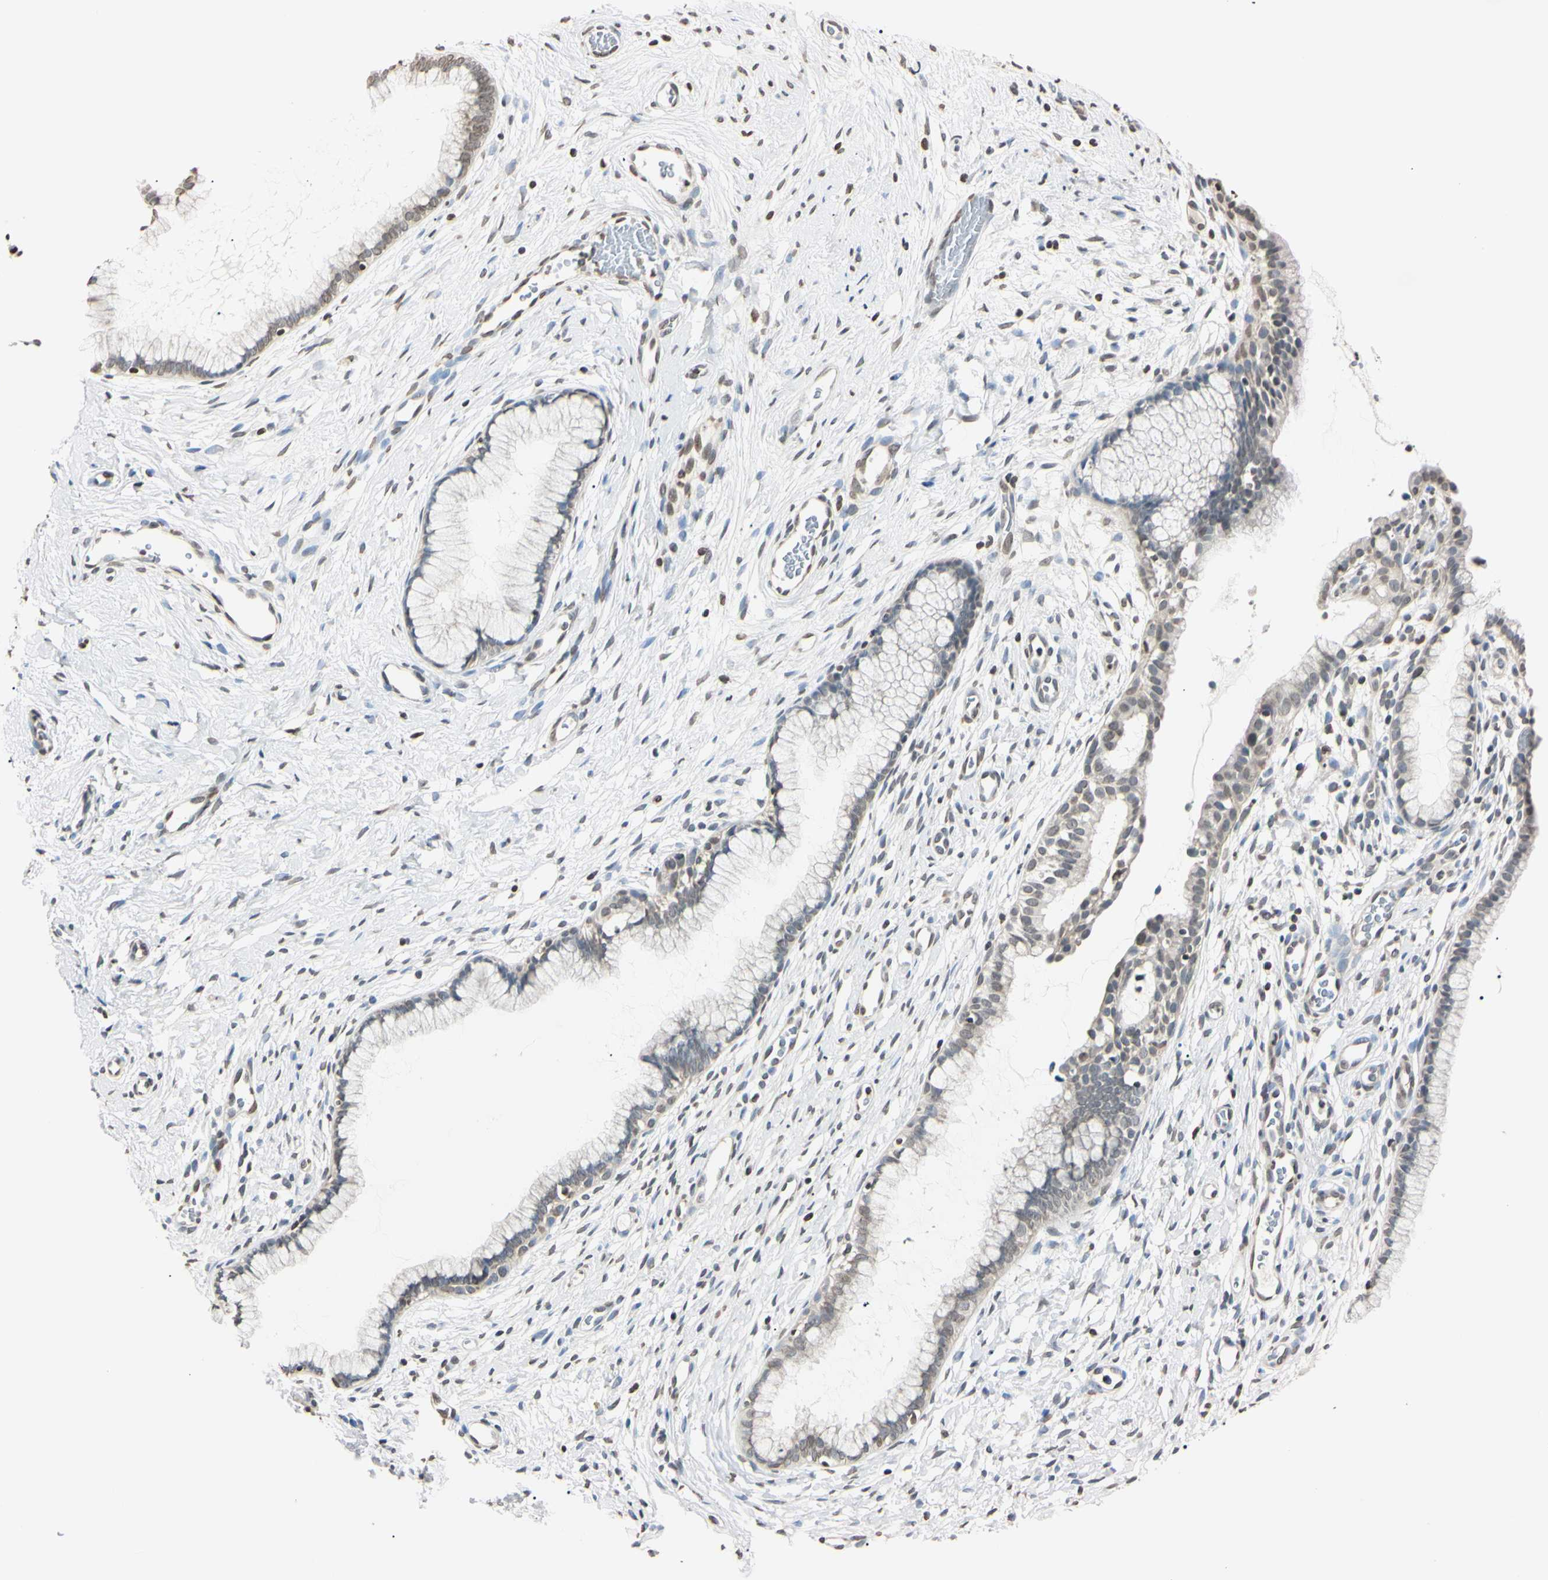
{"staining": {"intensity": "weak", "quantity": "<25%", "location": "nuclear"}, "tissue": "cervix", "cell_type": "Glandular cells", "image_type": "normal", "snomed": [{"axis": "morphology", "description": "Normal tissue, NOS"}, {"axis": "topography", "description": "Cervix"}], "caption": "High power microscopy image of an immunohistochemistry micrograph of unremarkable cervix, revealing no significant expression in glandular cells. The staining was performed using DAB (3,3'-diaminobenzidine) to visualize the protein expression in brown, while the nuclei were stained in blue with hematoxylin (Magnification: 20x).", "gene": "CDC45", "patient": {"sex": "female", "age": 65}}